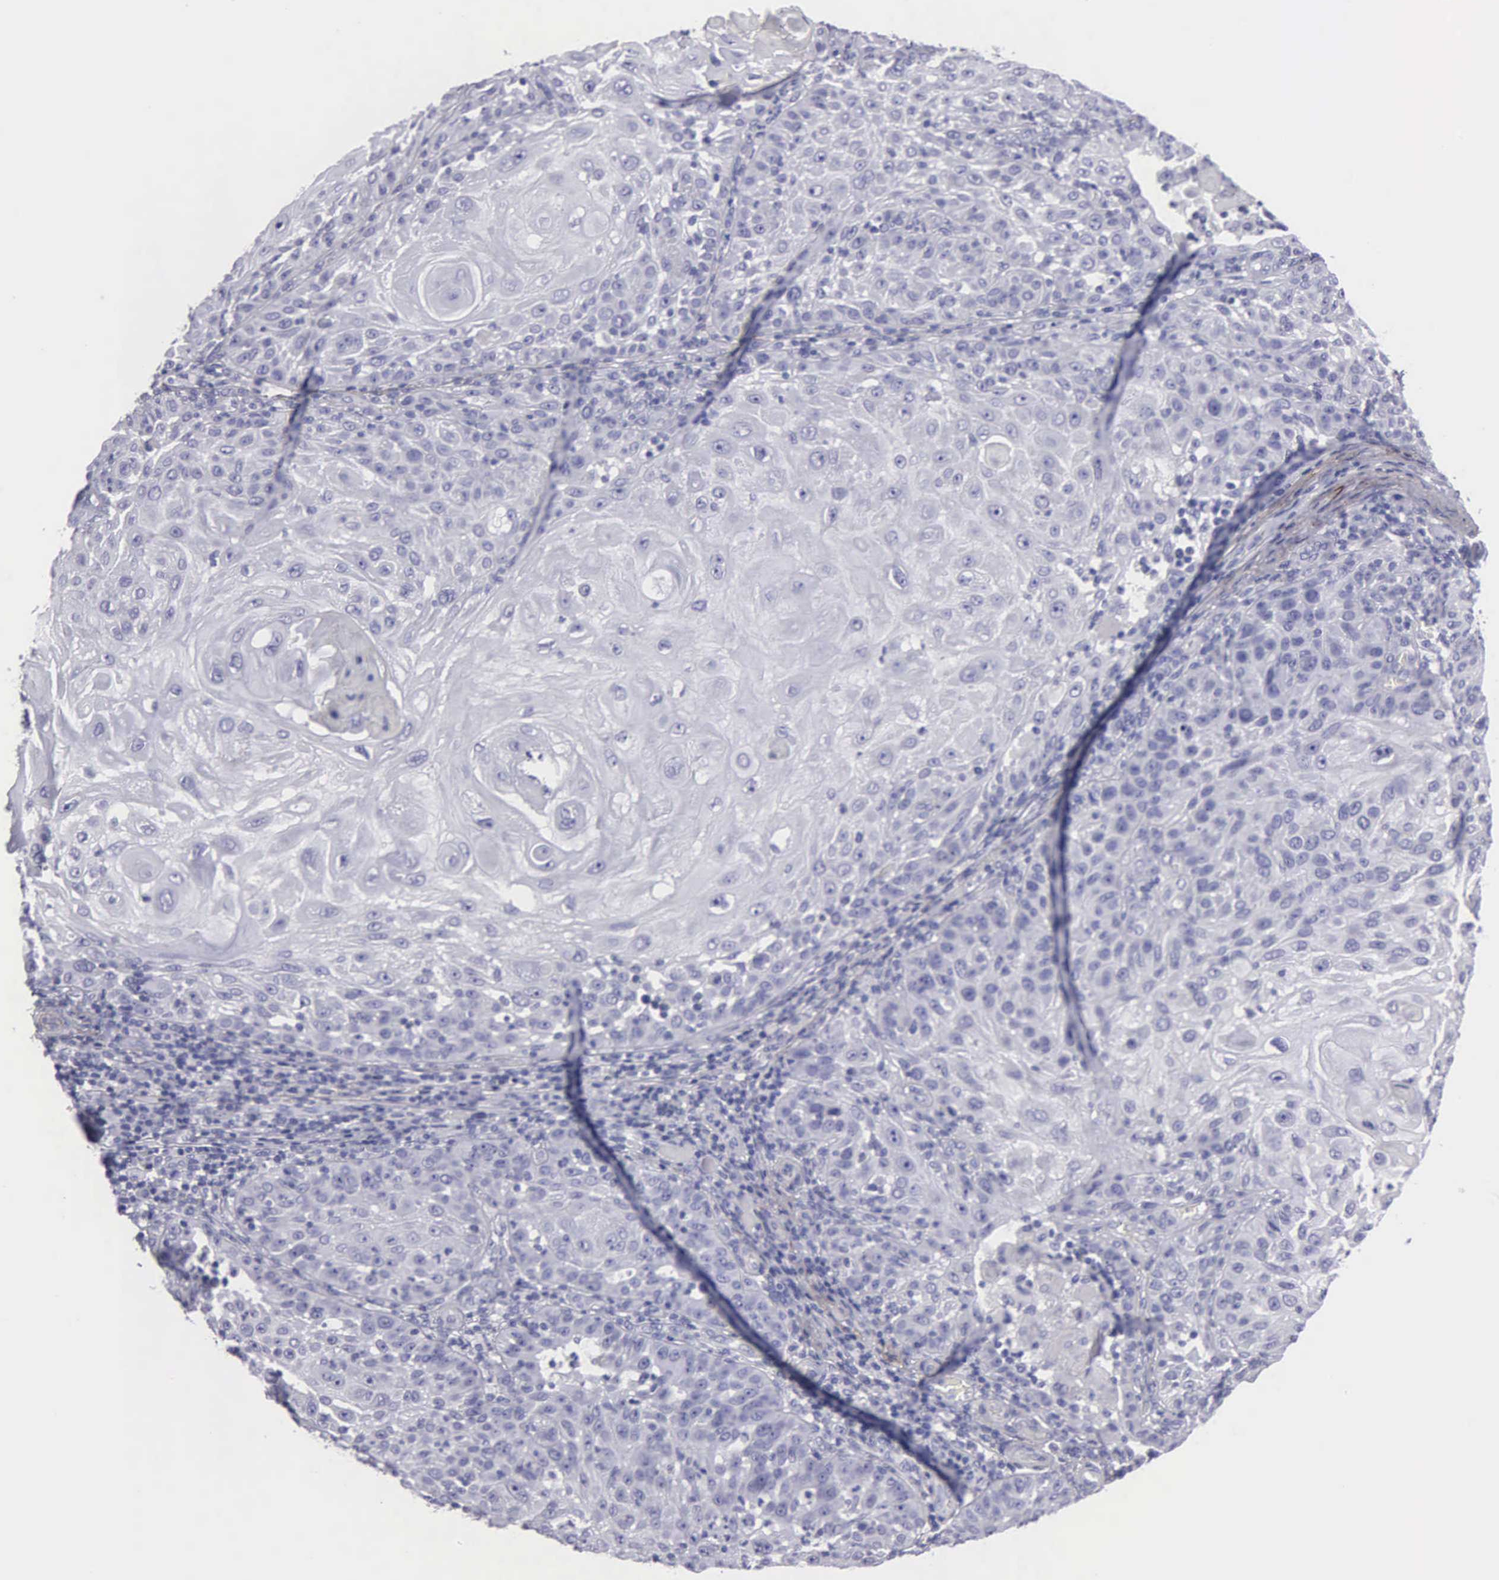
{"staining": {"intensity": "negative", "quantity": "none", "location": "none"}, "tissue": "skin cancer", "cell_type": "Tumor cells", "image_type": "cancer", "snomed": [{"axis": "morphology", "description": "Squamous cell carcinoma, NOS"}, {"axis": "topography", "description": "Skin"}], "caption": "Immunohistochemistry image of human skin cancer stained for a protein (brown), which exhibits no expression in tumor cells.", "gene": "FBLN5", "patient": {"sex": "female", "age": 89}}